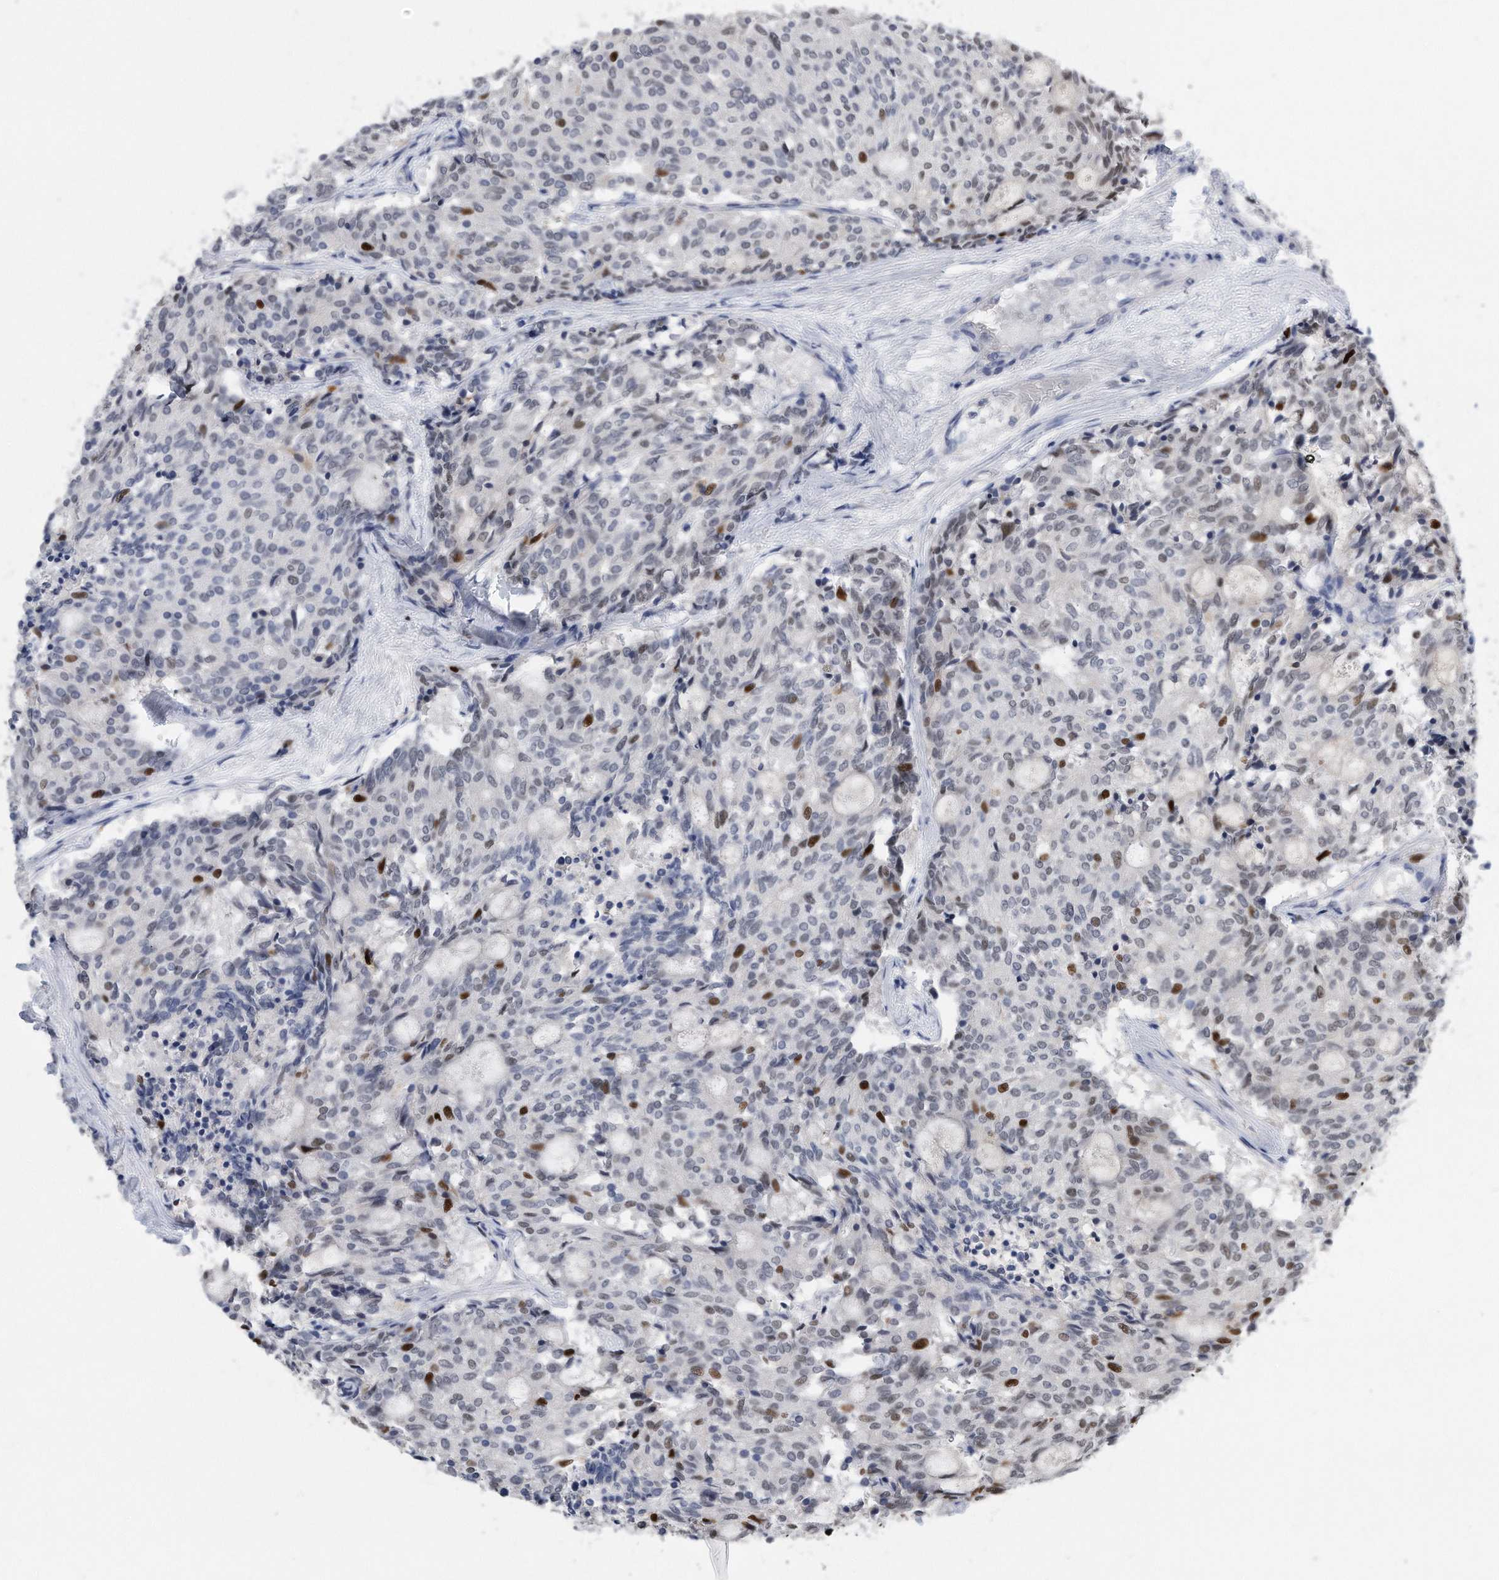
{"staining": {"intensity": "strong", "quantity": "<25%", "location": "nuclear"}, "tissue": "carcinoid", "cell_type": "Tumor cells", "image_type": "cancer", "snomed": [{"axis": "morphology", "description": "Carcinoid, malignant, NOS"}, {"axis": "topography", "description": "Pancreas"}], "caption": "High-power microscopy captured an immunohistochemistry (IHC) image of carcinoid, revealing strong nuclear expression in about <25% of tumor cells.", "gene": "PCNA", "patient": {"sex": "female", "age": 54}}